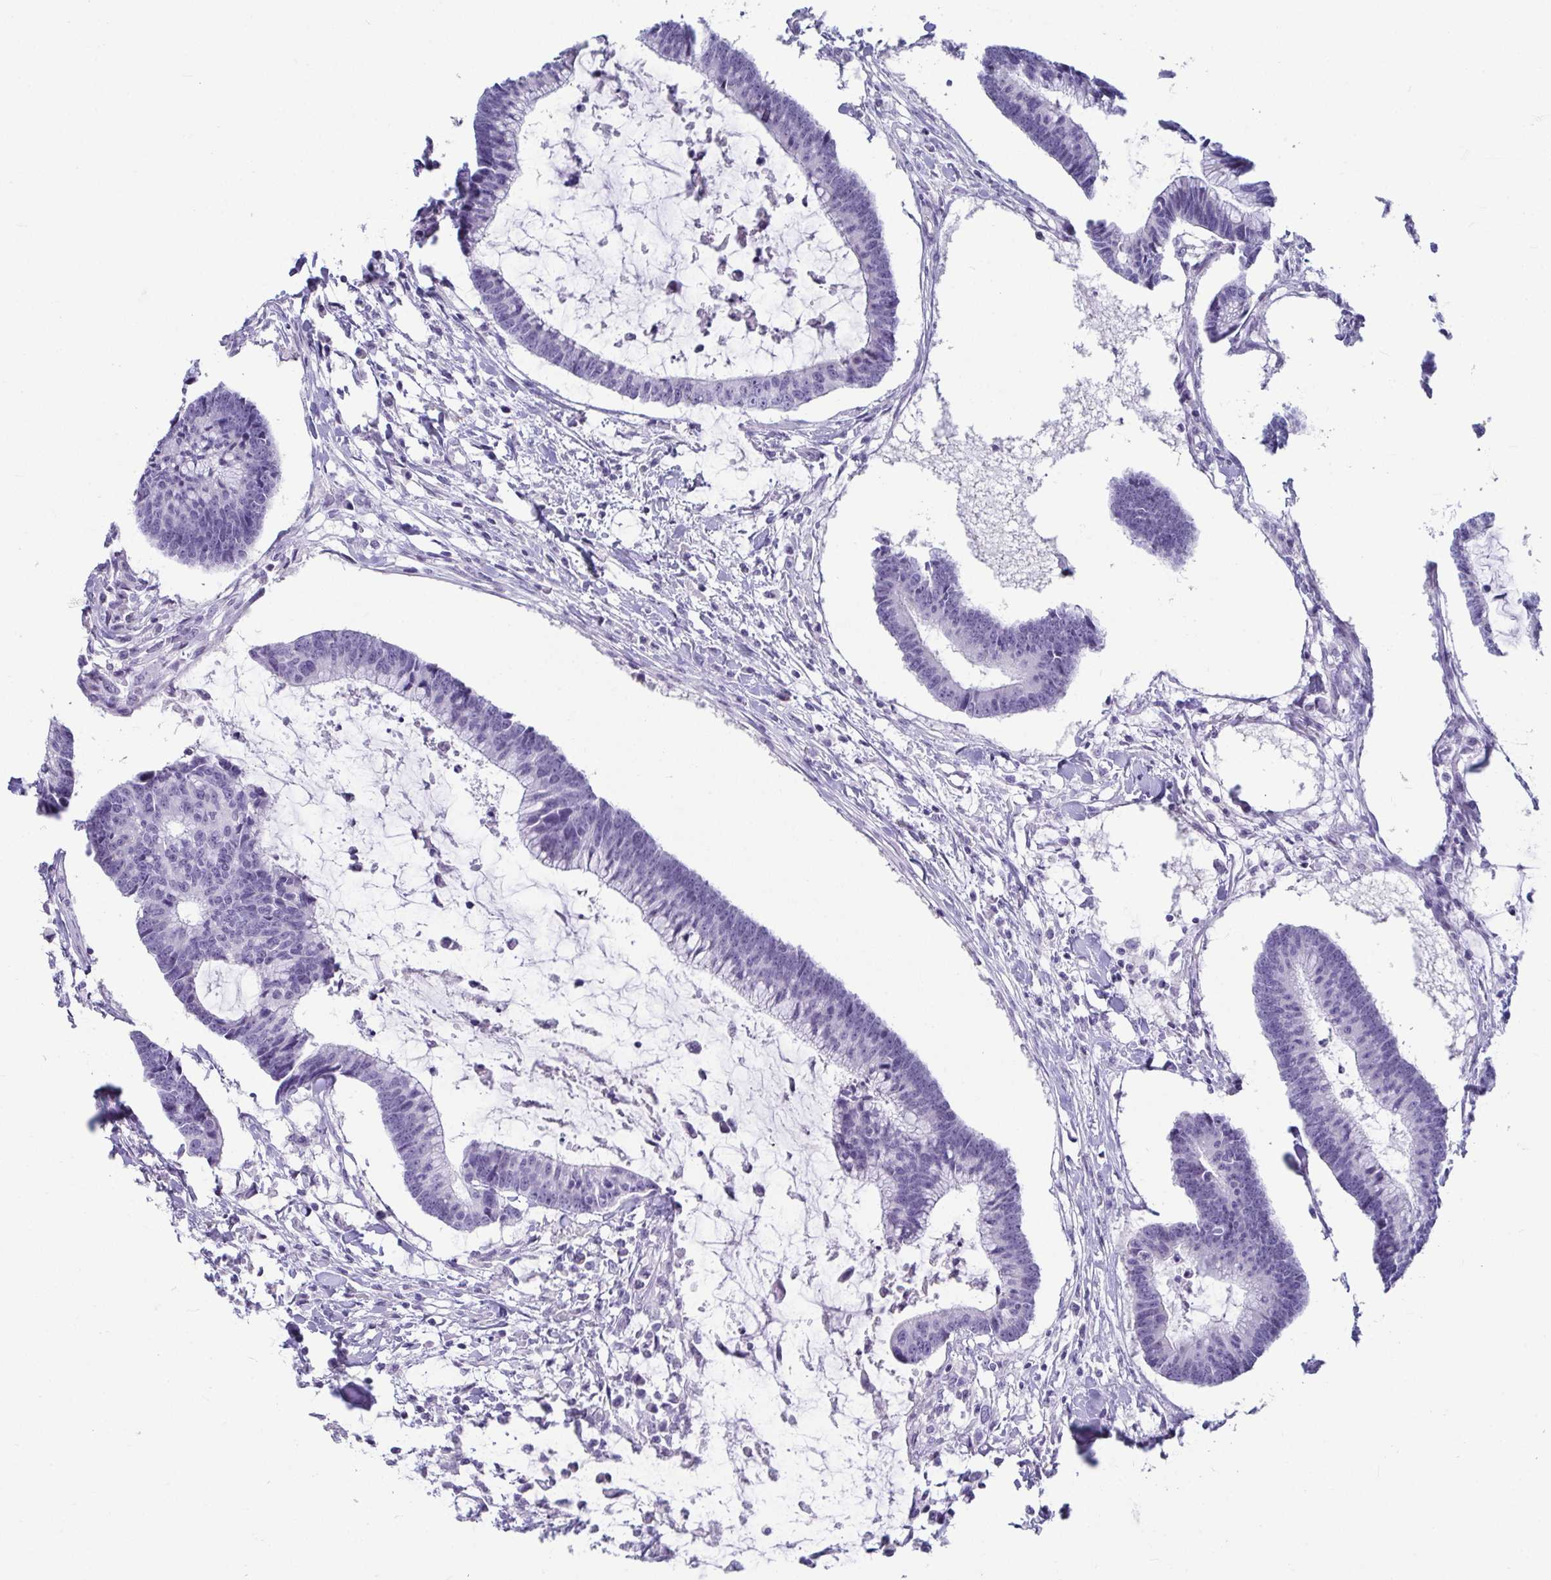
{"staining": {"intensity": "negative", "quantity": "none", "location": "none"}, "tissue": "colorectal cancer", "cell_type": "Tumor cells", "image_type": "cancer", "snomed": [{"axis": "morphology", "description": "Adenocarcinoma, NOS"}, {"axis": "topography", "description": "Colon"}], "caption": "This is an immunohistochemistry (IHC) photomicrograph of colorectal cancer (adenocarcinoma). There is no staining in tumor cells.", "gene": "NPY", "patient": {"sex": "female", "age": 78}}